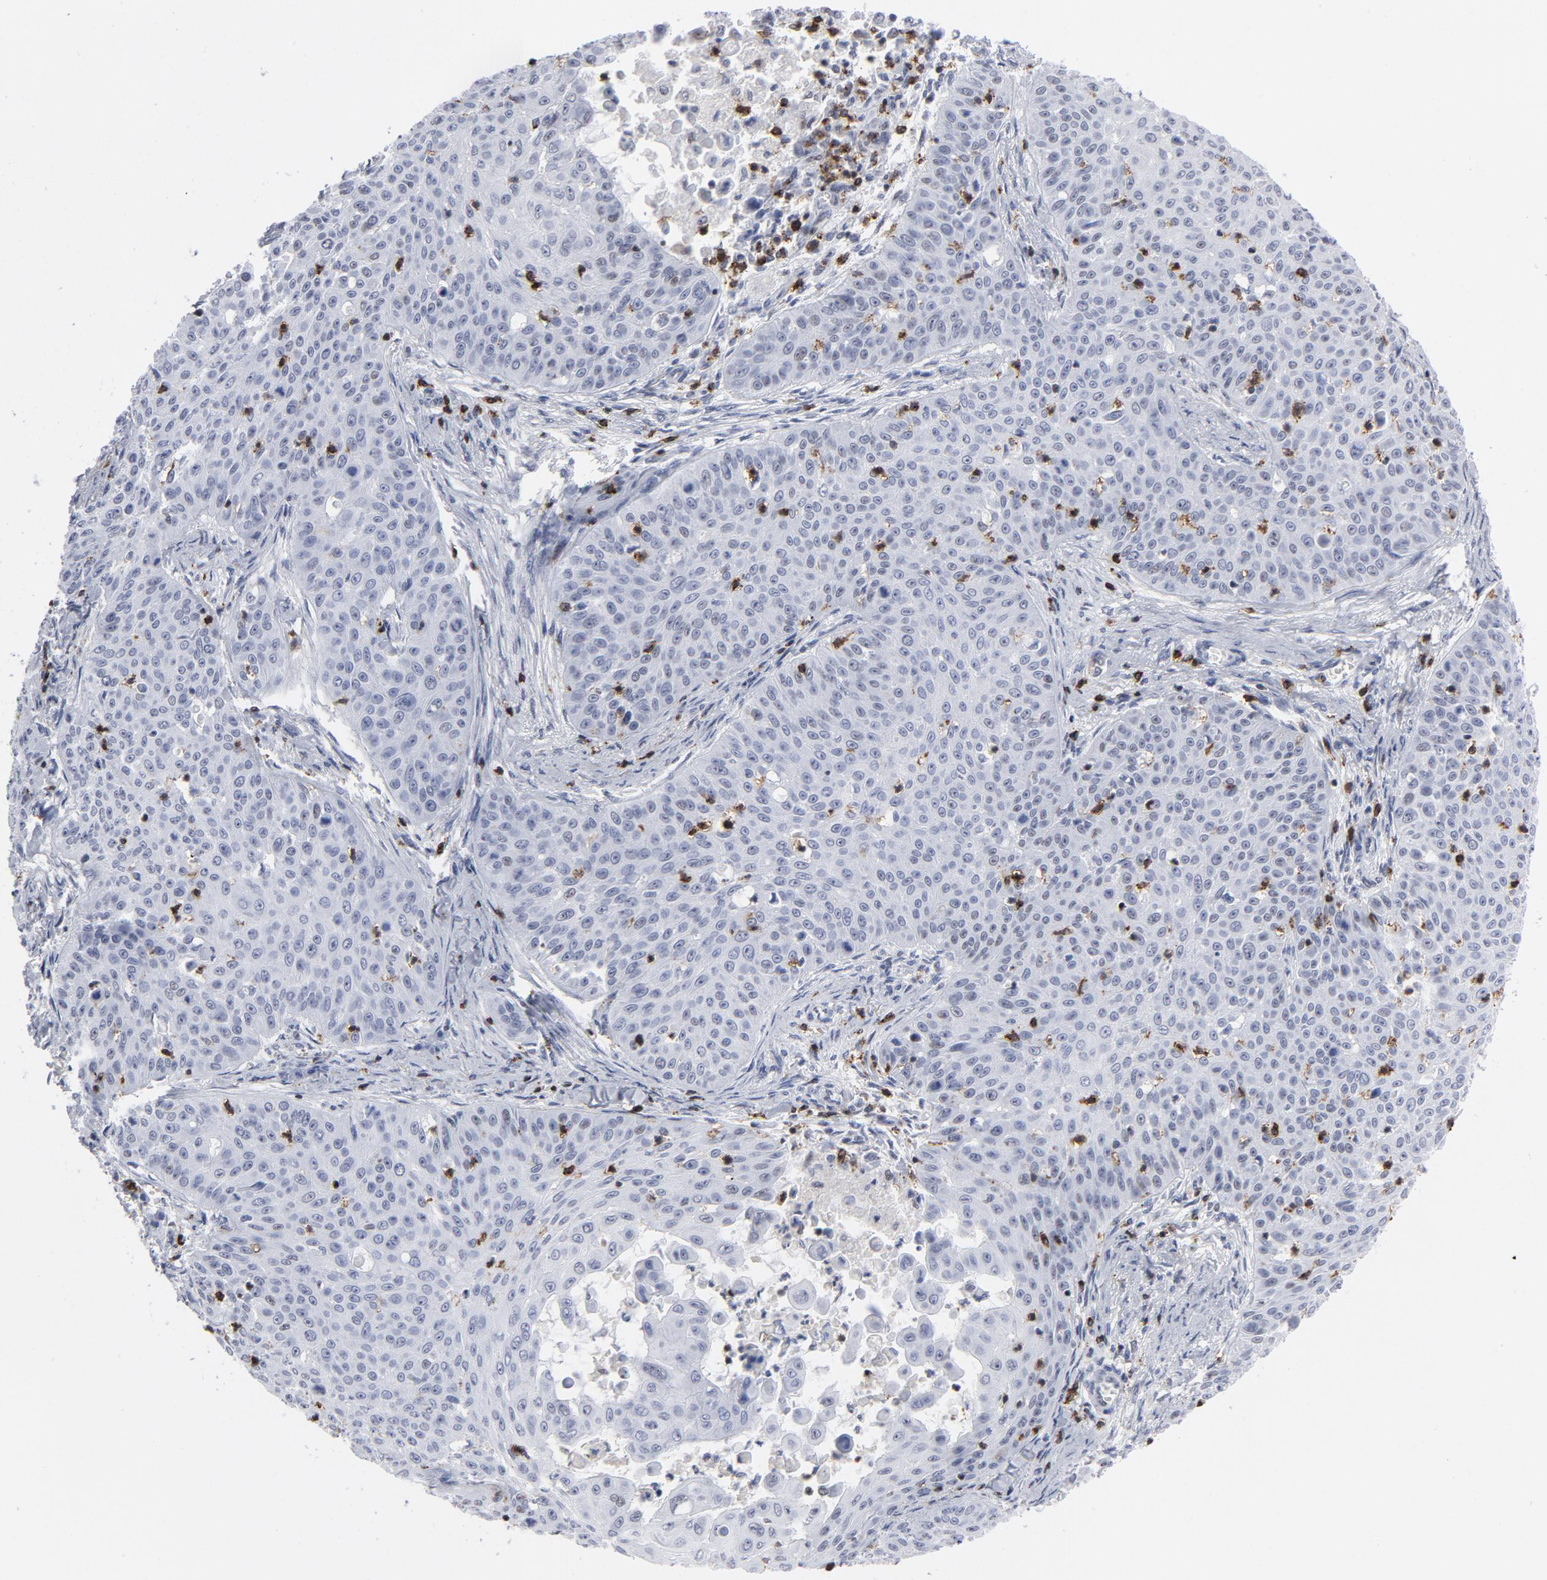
{"staining": {"intensity": "negative", "quantity": "none", "location": "none"}, "tissue": "skin cancer", "cell_type": "Tumor cells", "image_type": "cancer", "snomed": [{"axis": "morphology", "description": "Squamous cell carcinoma, NOS"}, {"axis": "topography", "description": "Skin"}], "caption": "The histopathology image demonstrates no significant staining in tumor cells of skin cancer (squamous cell carcinoma). (Stains: DAB IHC with hematoxylin counter stain, Microscopy: brightfield microscopy at high magnification).", "gene": "CD2", "patient": {"sex": "male", "age": 82}}